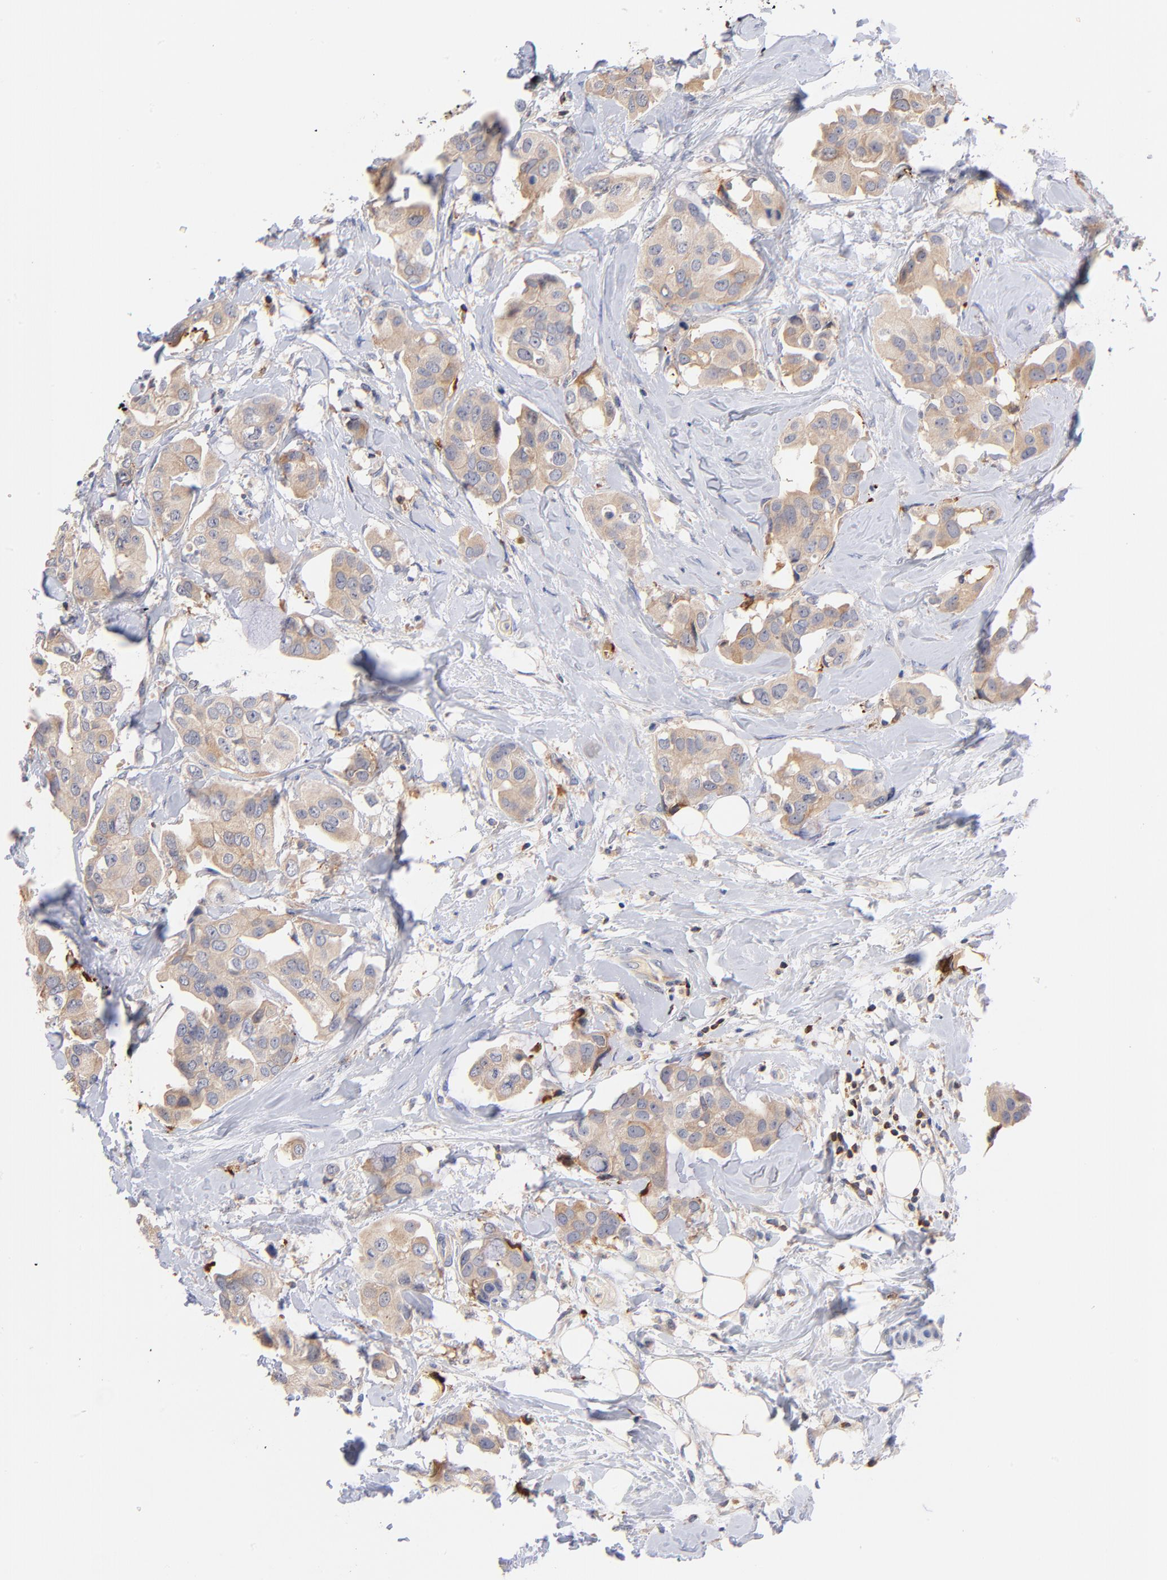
{"staining": {"intensity": "weak", "quantity": ">75%", "location": "cytoplasmic/membranous"}, "tissue": "breast cancer", "cell_type": "Tumor cells", "image_type": "cancer", "snomed": [{"axis": "morphology", "description": "Duct carcinoma"}, {"axis": "topography", "description": "Breast"}], "caption": "Protein analysis of invasive ductal carcinoma (breast) tissue shows weak cytoplasmic/membranous expression in approximately >75% of tumor cells. (DAB IHC with brightfield microscopy, high magnification).", "gene": "KREMEN2", "patient": {"sex": "female", "age": 40}}